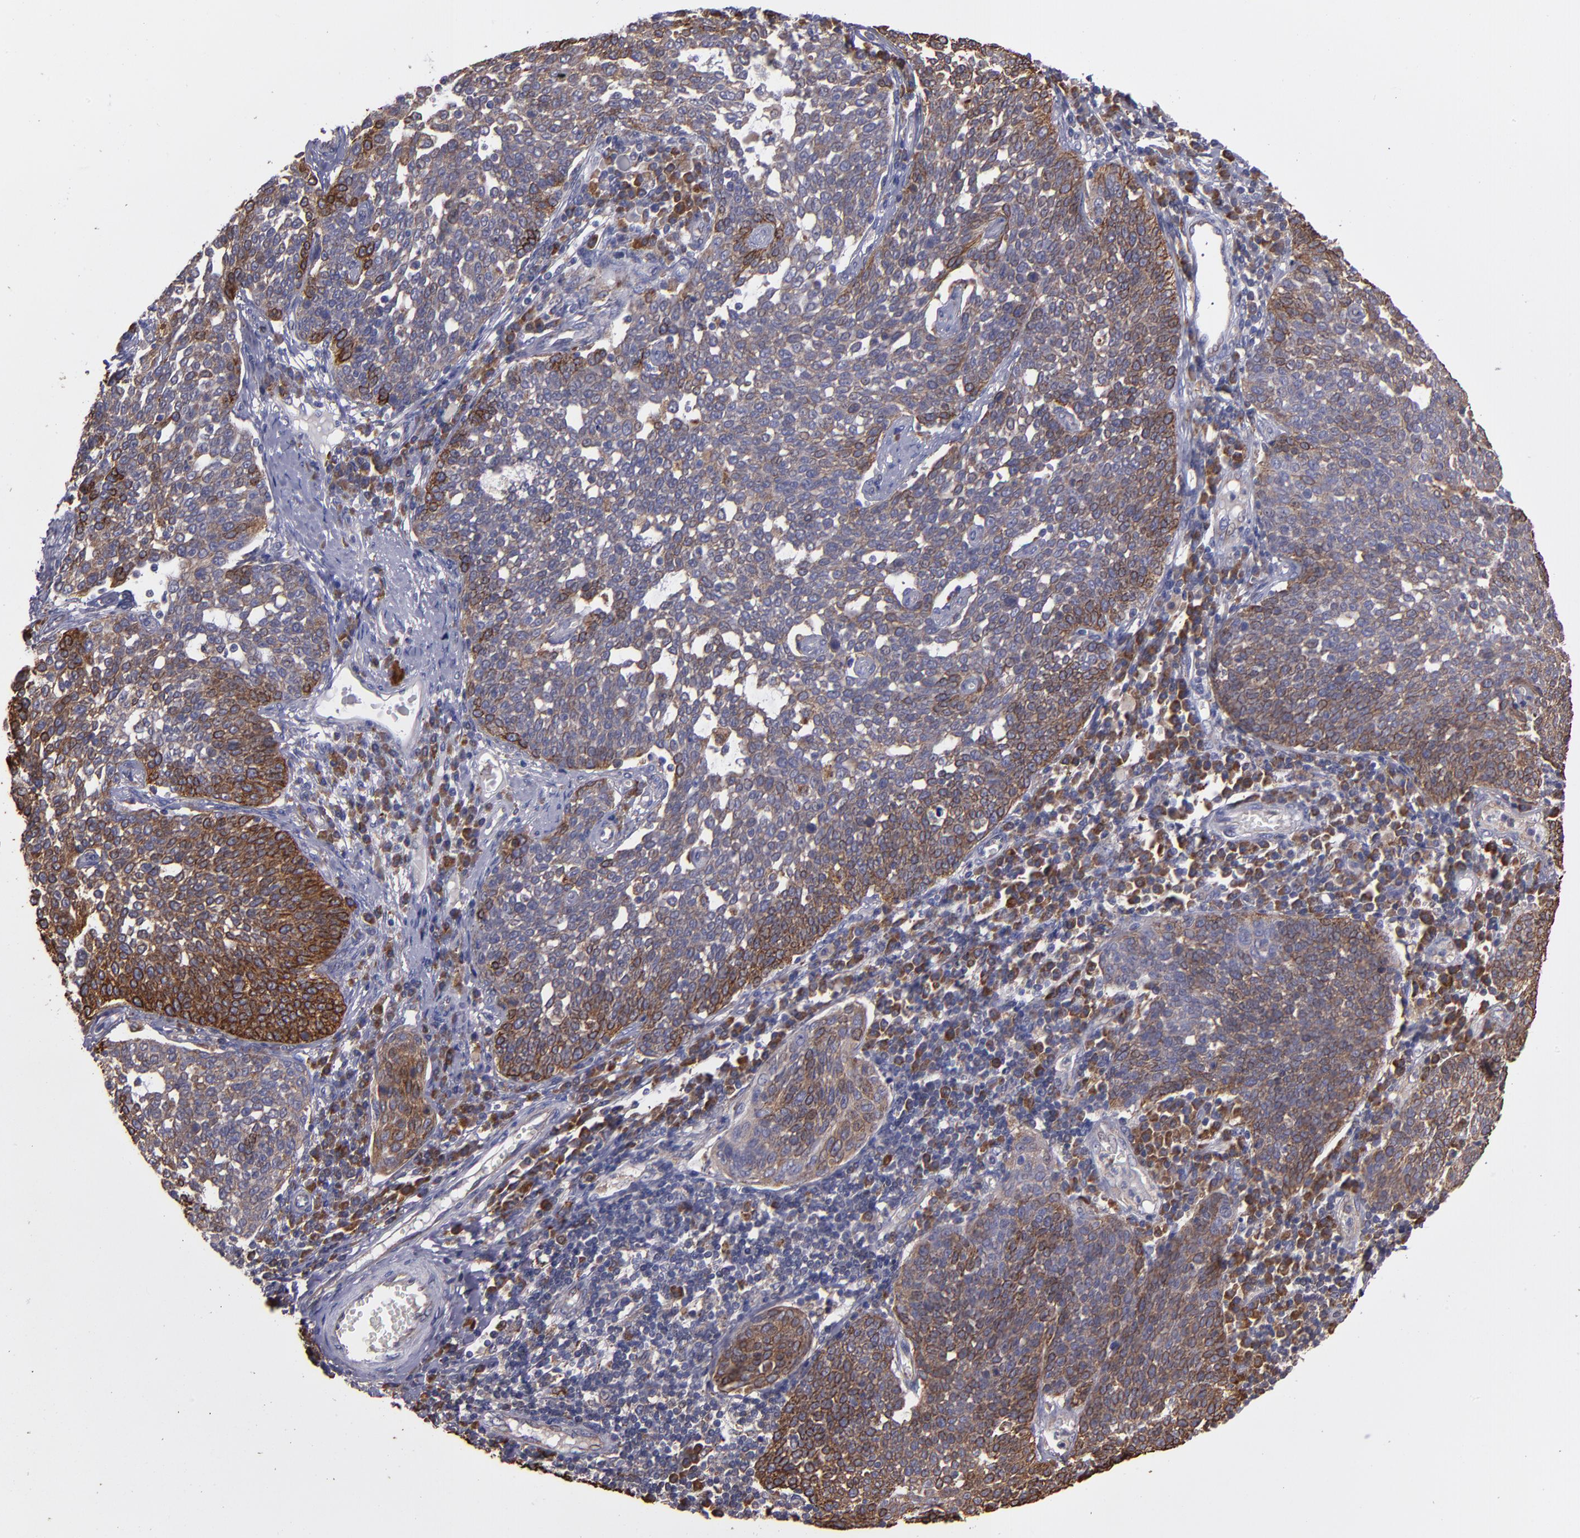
{"staining": {"intensity": "moderate", "quantity": "<25%", "location": "cytoplasmic/membranous"}, "tissue": "cervical cancer", "cell_type": "Tumor cells", "image_type": "cancer", "snomed": [{"axis": "morphology", "description": "Squamous cell carcinoma, NOS"}, {"axis": "topography", "description": "Cervix"}], "caption": "Moderate cytoplasmic/membranous protein expression is present in about <25% of tumor cells in cervical cancer.", "gene": "IFIH1", "patient": {"sex": "female", "age": 34}}